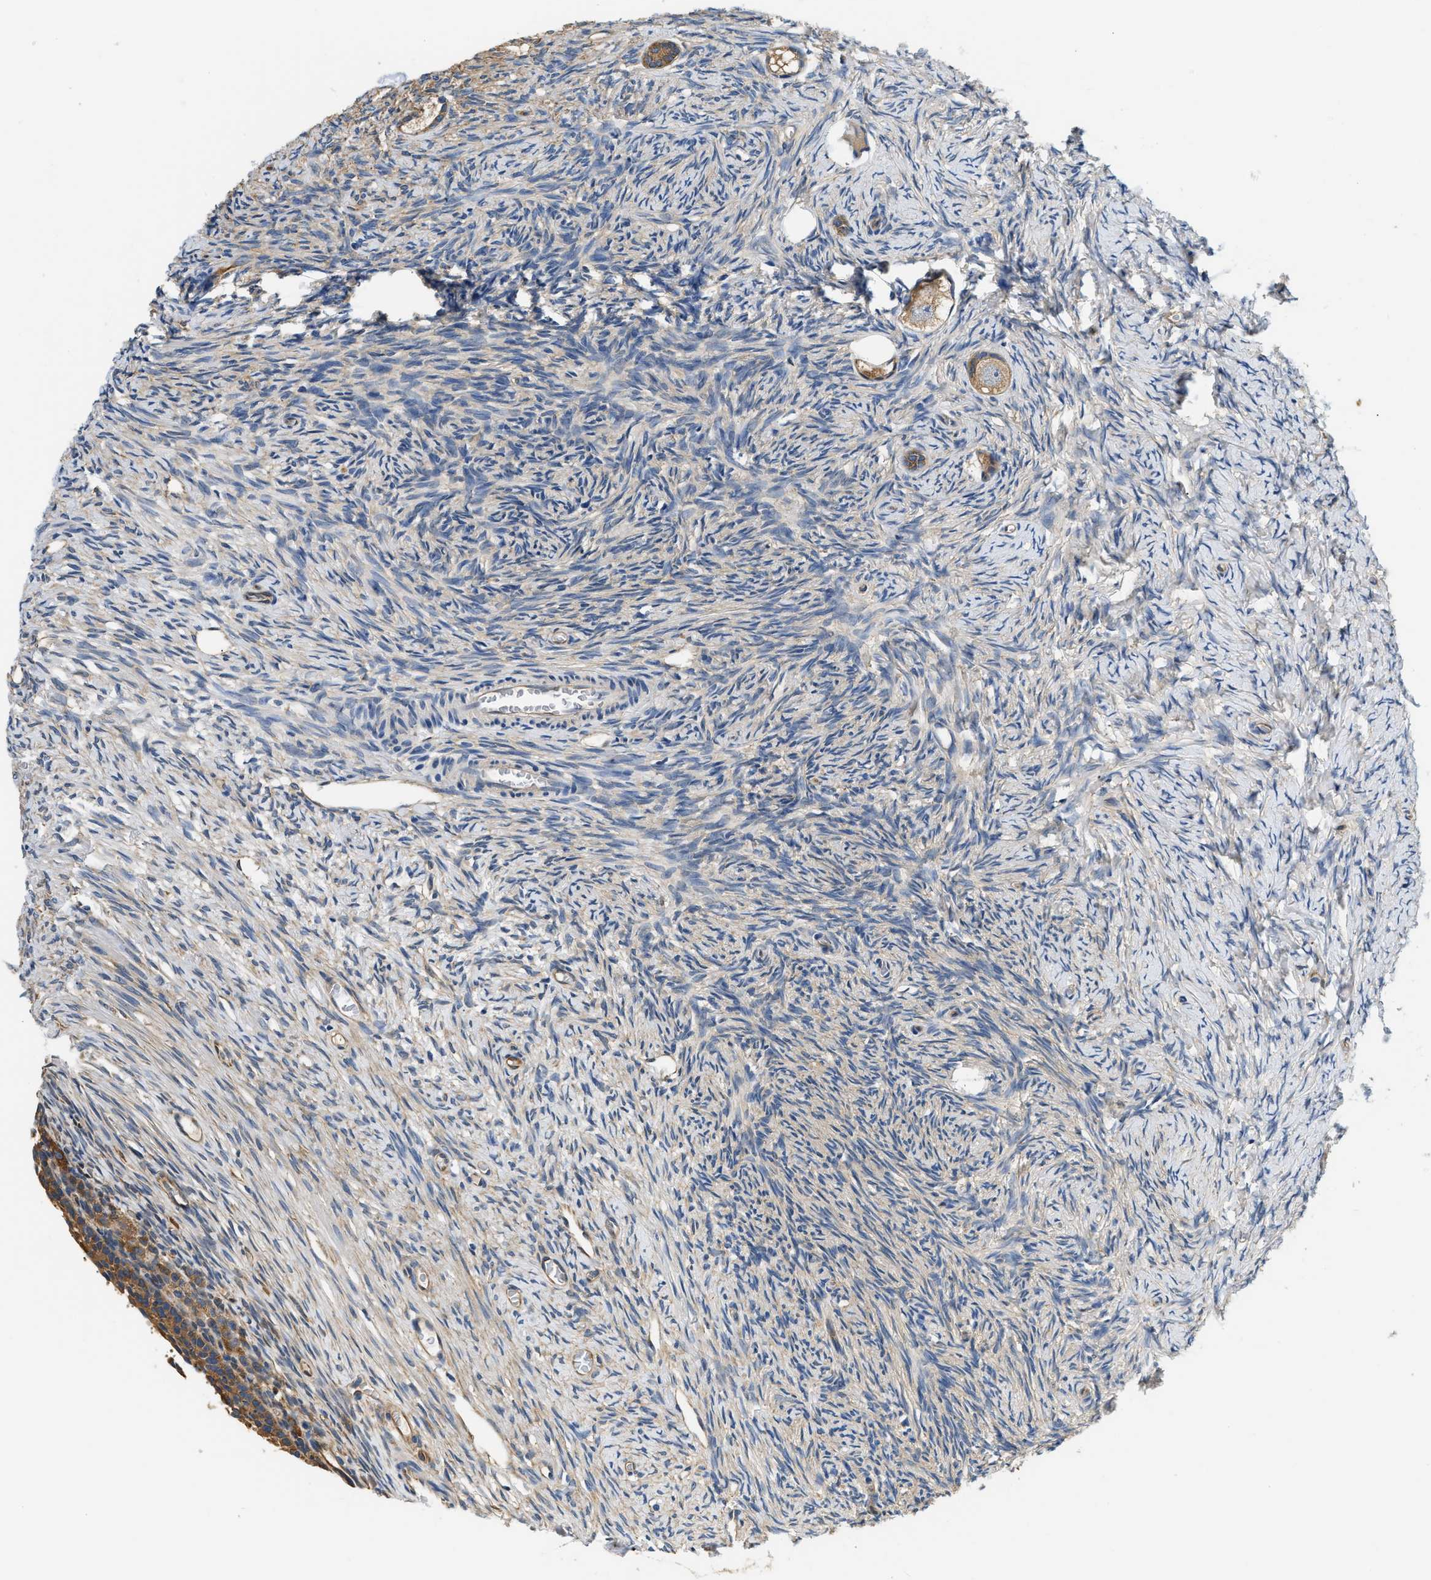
{"staining": {"intensity": "moderate", "quantity": ">75%", "location": "cytoplasmic/membranous"}, "tissue": "ovary", "cell_type": "Follicle cells", "image_type": "normal", "snomed": [{"axis": "morphology", "description": "Normal tissue, NOS"}, {"axis": "topography", "description": "Ovary"}], "caption": "High-power microscopy captured an immunohistochemistry (IHC) photomicrograph of normal ovary, revealing moderate cytoplasmic/membranous staining in approximately >75% of follicle cells. (Stains: DAB (3,3'-diaminobenzidine) in brown, nuclei in blue, Microscopy: brightfield microscopy at high magnification).", "gene": "PPP2R1B", "patient": {"sex": "female", "age": 27}}